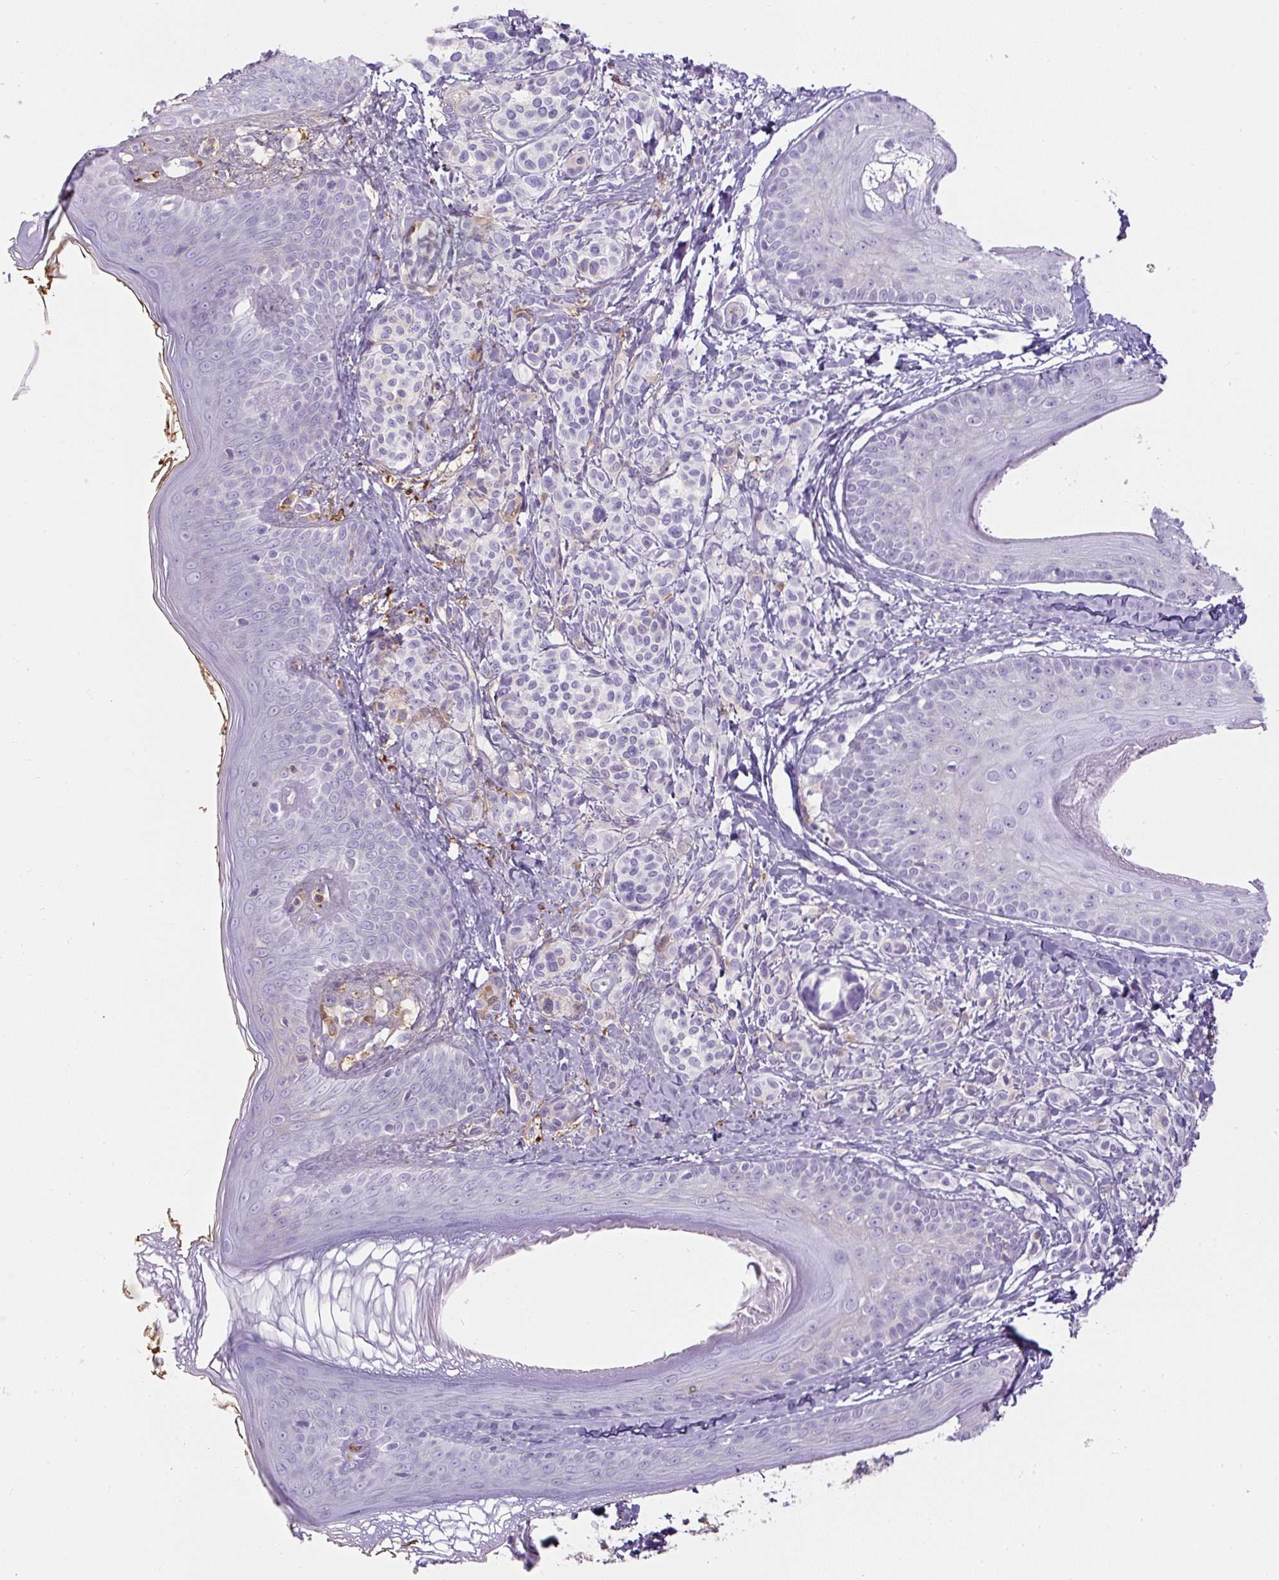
{"staining": {"intensity": "negative", "quantity": "none", "location": "none"}, "tissue": "skin", "cell_type": "Fibroblasts", "image_type": "normal", "snomed": [{"axis": "morphology", "description": "Normal tissue, NOS"}, {"axis": "topography", "description": "Skin"}], "caption": "IHC image of normal human skin stained for a protein (brown), which exhibits no staining in fibroblasts.", "gene": "APOA1", "patient": {"sex": "male", "age": 16}}